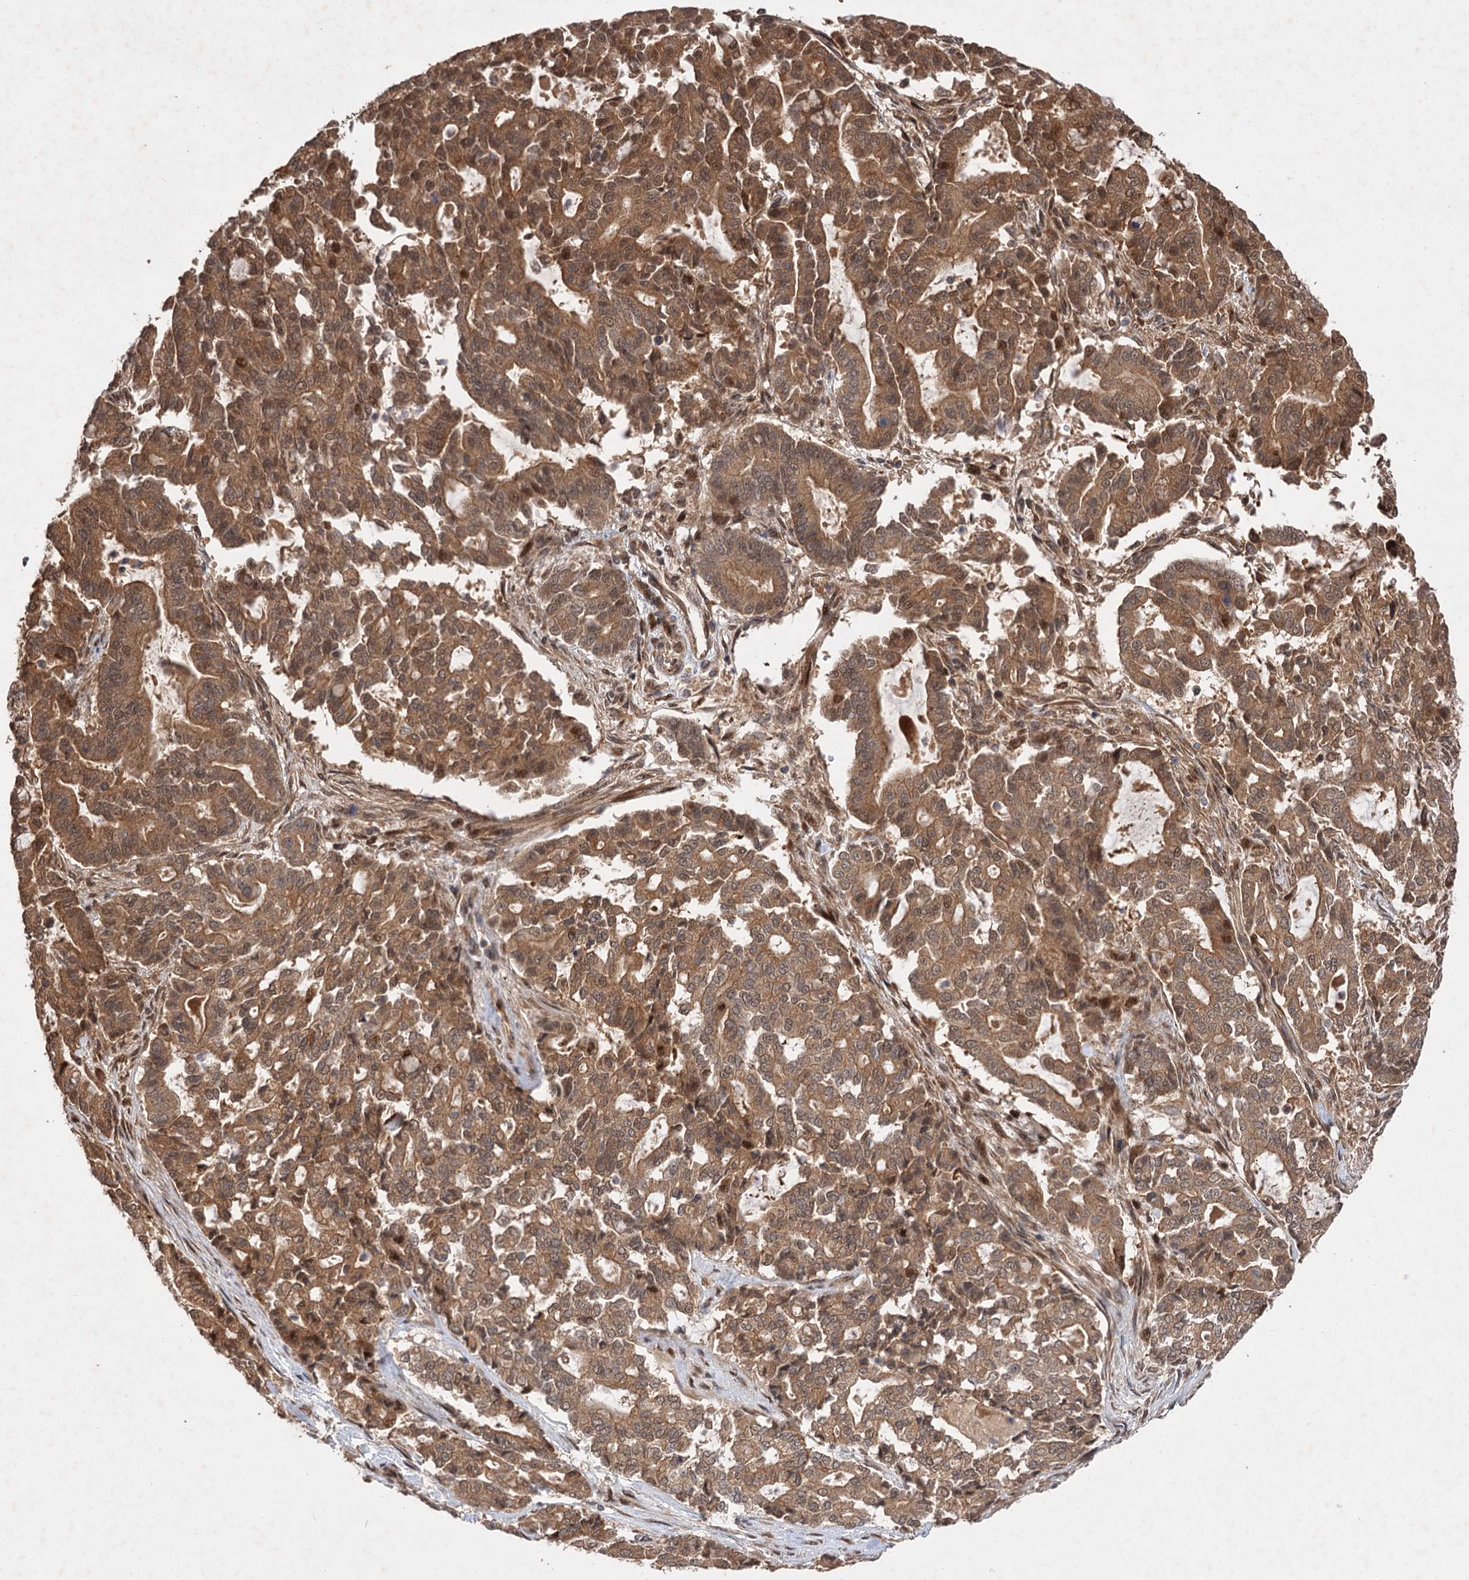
{"staining": {"intensity": "moderate", "quantity": ">75%", "location": "cytoplasmic/membranous,nuclear"}, "tissue": "pancreatic cancer", "cell_type": "Tumor cells", "image_type": "cancer", "snomed": [{"axis": "morphology", "description": "Adenocarcinoma, NOS"}, {"axis": "topography", "description": "Pancreas"}], "caption": "Pancreatic adenocarcinoma stained for a protein (brown) displays moderate cytoplasmic/membranous and nuclear positive staining in about >75% of tumor cells.", "gene": "FBXW8", "patient": {"sex": "male", "age": 63}}